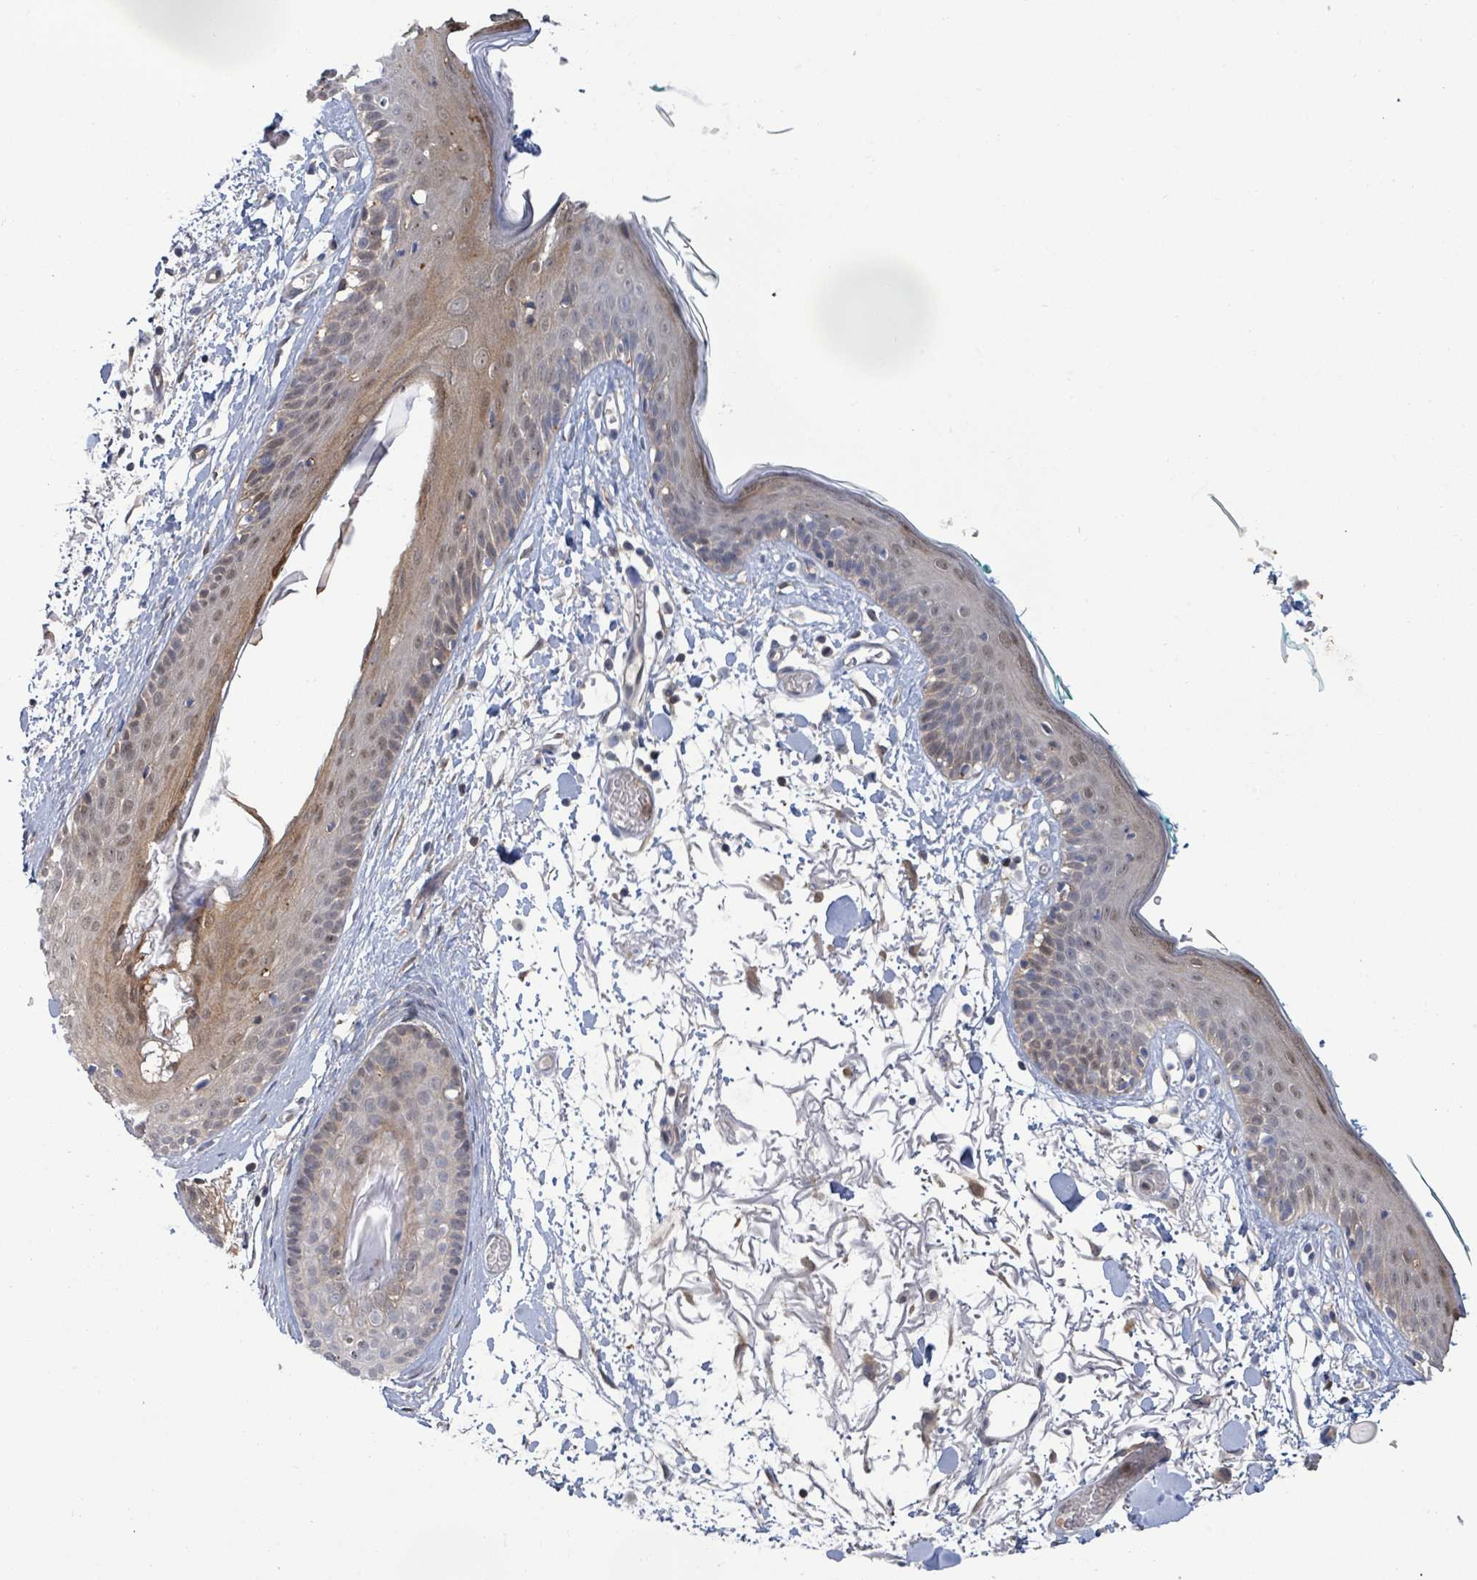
{"staining": {"intensity": "weak", "quantity": "<25%", "location": "cytoplasmic/membranous"}, "tissue": "skin", "cell_type": "Fibroblasts", "image_type": "normal", "snomed": [{"axis": "morphology", "description": "Normal tissue, NOS"}, {"axis": "topography", "description": "Skin"}], "caption": "Fibroblasts show no significant expression in benign skin. (DAB immunohistochemistry visualized using brightfield microscopy, high magnification).", "gene": "PGAM1", "patient": {"sex": "male", "age": 79}}